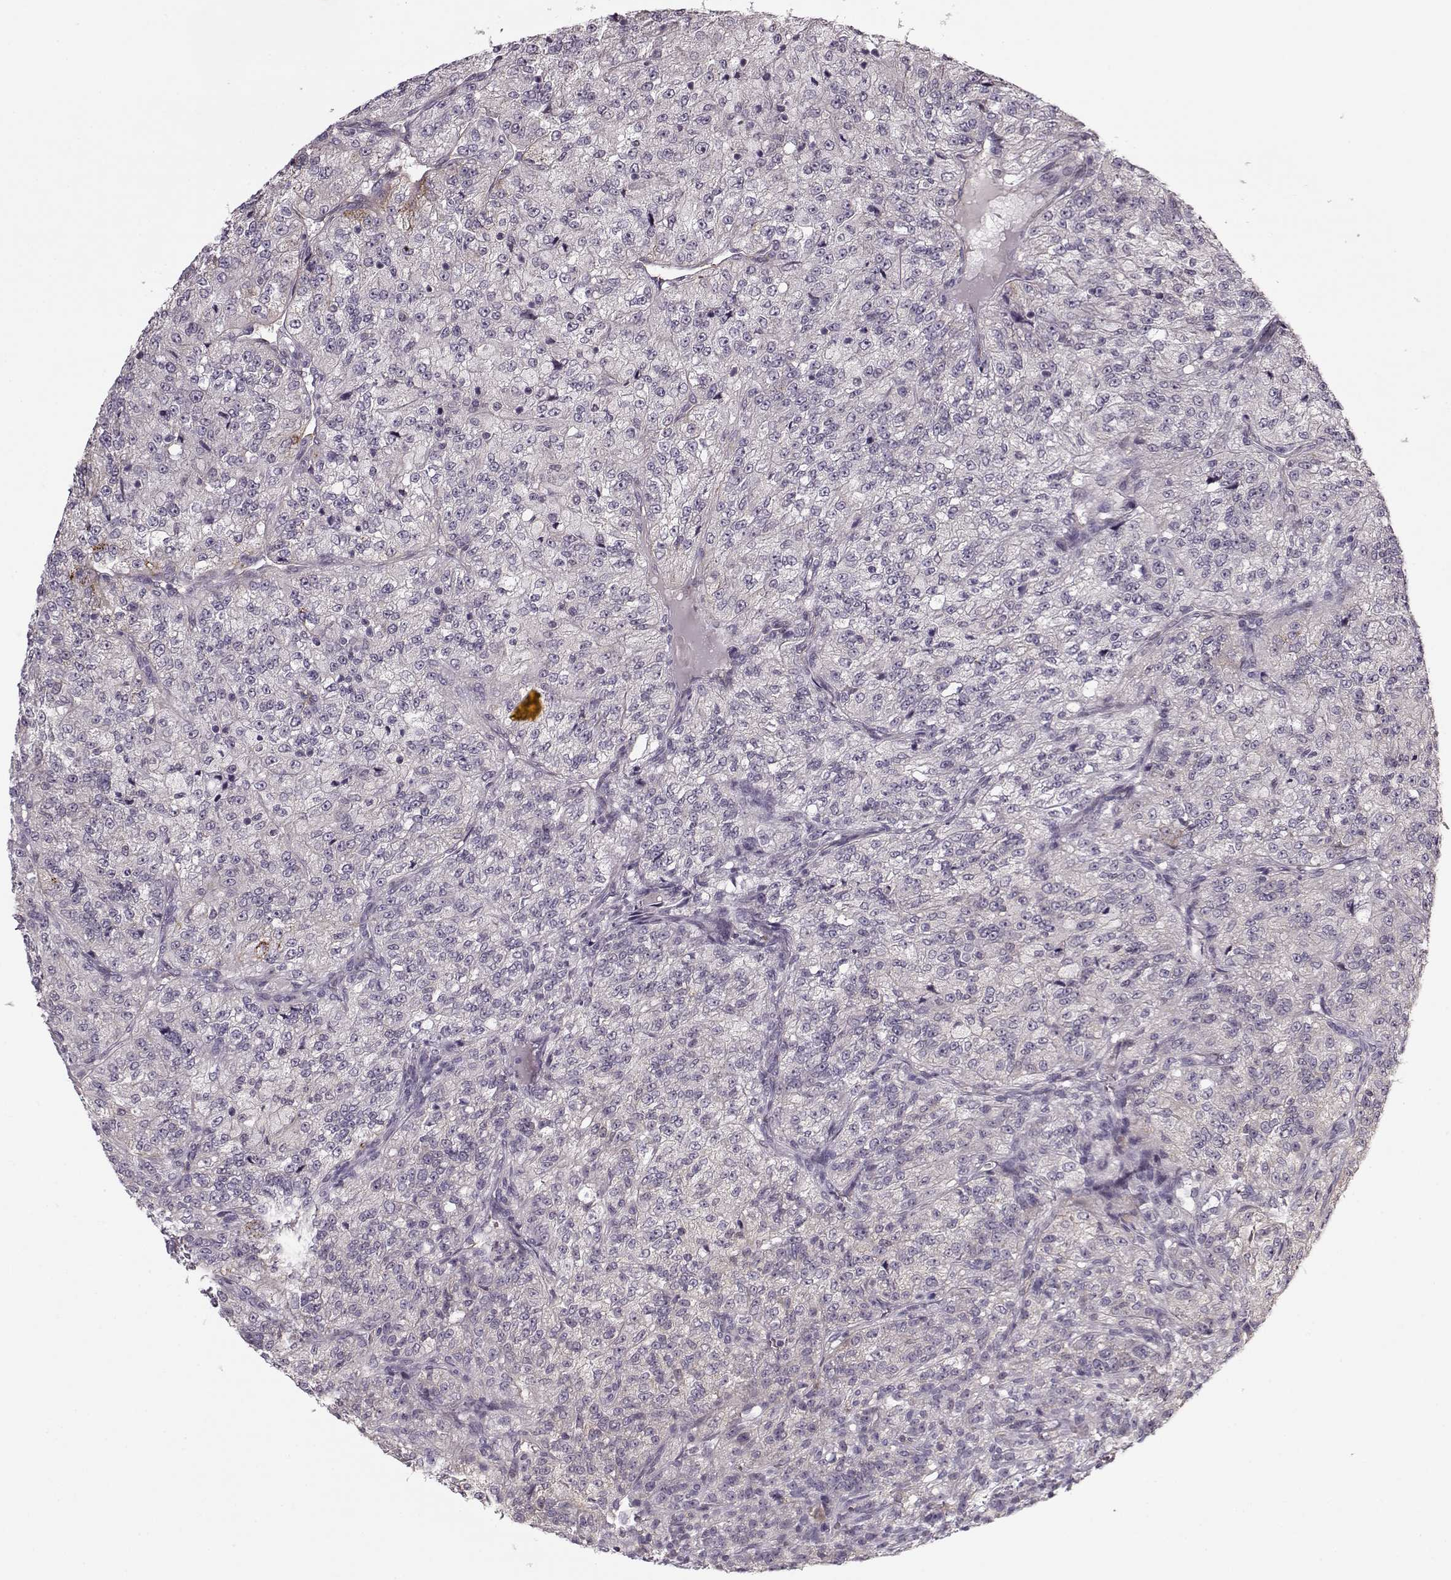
{"staining": {"intensity": "negative", "quantity": "none", "location": "none"}, "tissue": "renal cancer", "cell_type": "Tumor cells", "image_type": "cancer", "snomed": [{"axis": "morphology", "description": "Adenocarcinoma, NOS"}, {"axis": "topography", "description": "Kidney"}], "caption": "Immunohistochemistry image of human renal cancer (adenocarcinoma) stained for a protein (brown), which displays no expression in tumor cells.", "gene": "ACOT11", "patient": {"sex": "female", "age": 63}}